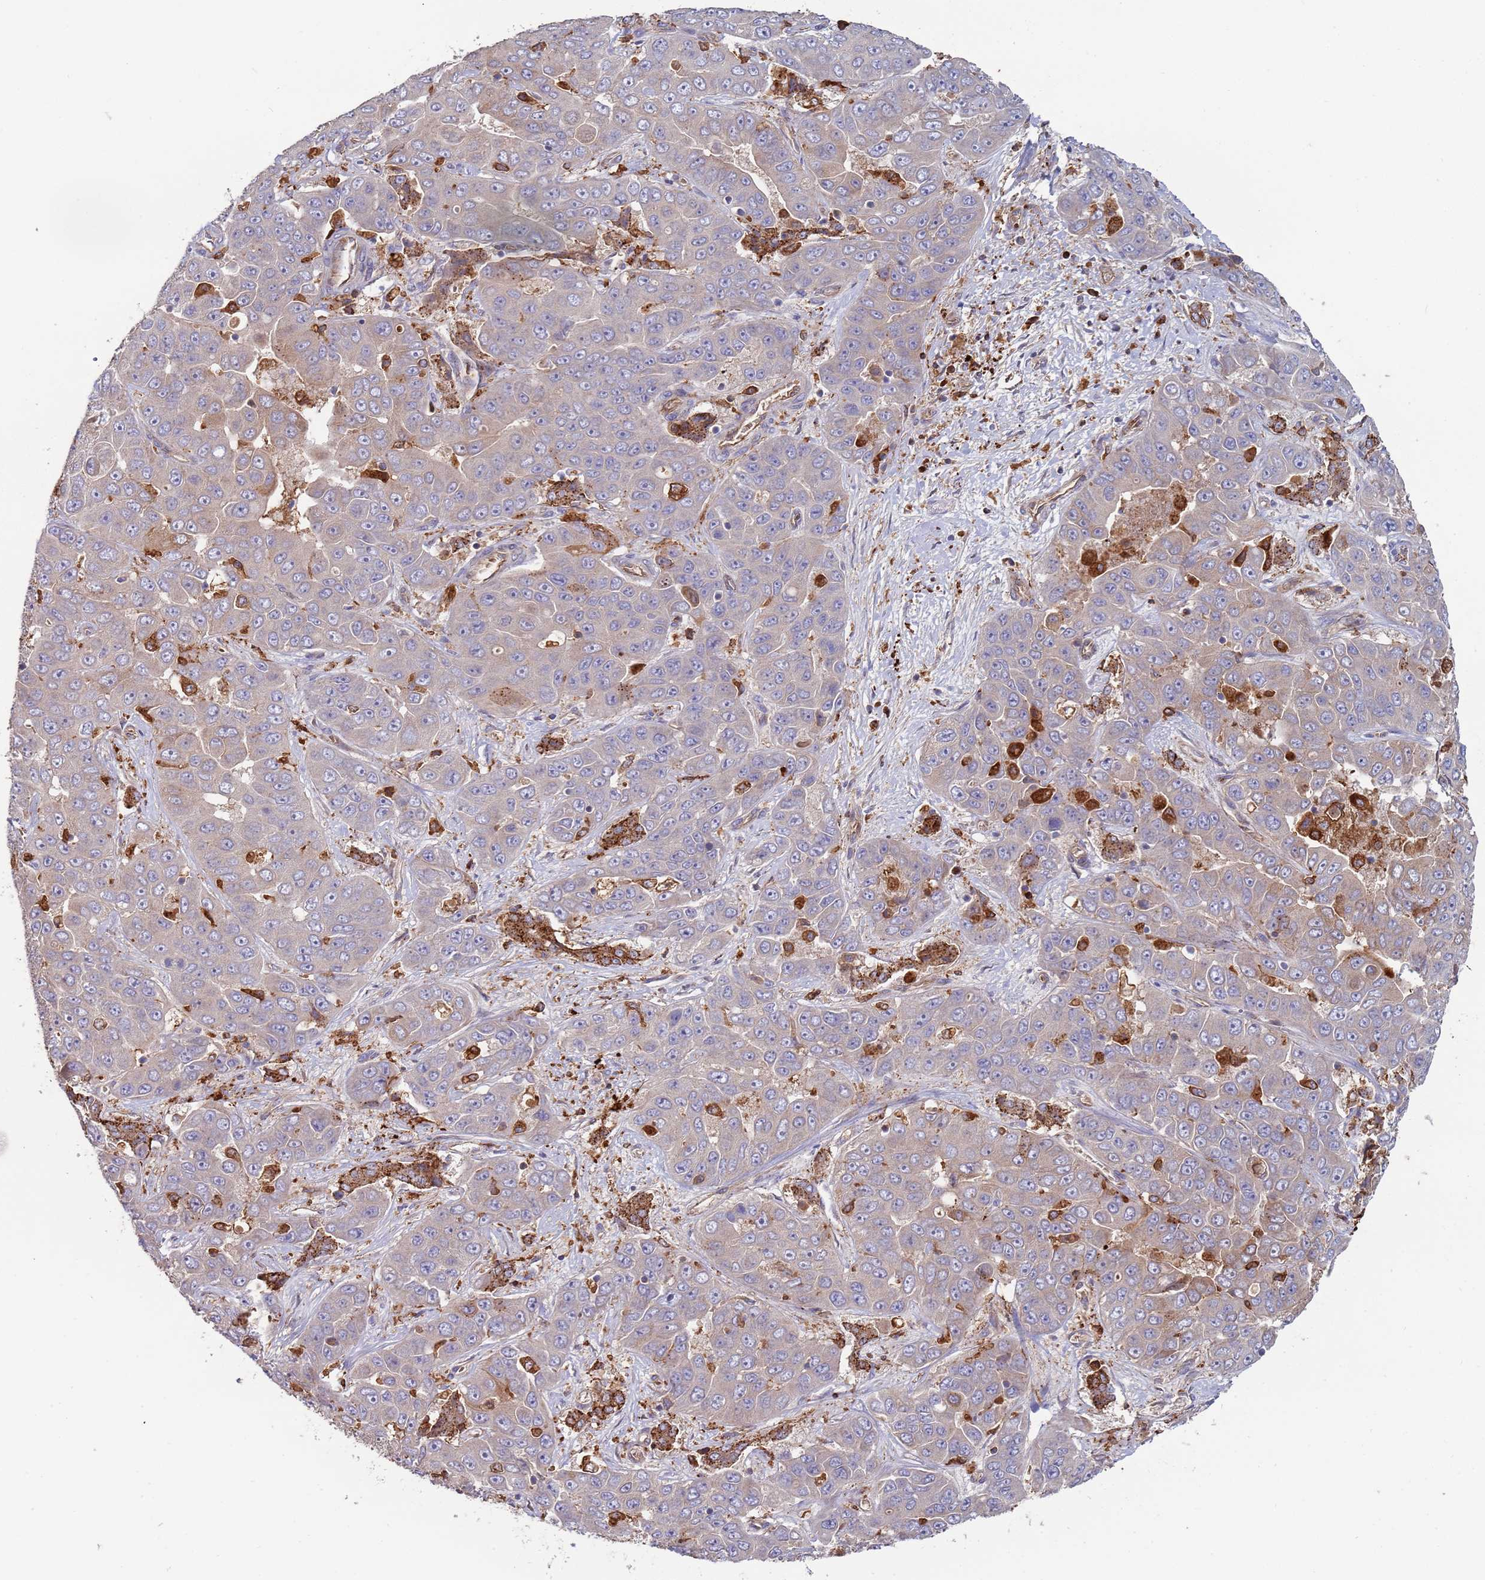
{"staining": {"intensity": "negative", "quantity": "none", "location": "none"}, "tissue": "liver cancer", "cell_type": "Tumor cells", "image_type": "cancer", "snomed": [{"axis": "morphology", "description": "Cholangiocarcinoma"}, {"axis": "topography", "description": "Liver"}], "caption": "Human liver cancer stained for a protein using immunohistochemistry displays no positivity in tumor cells.", "gene": "MALRD1", "patient": {"sex": "female", "age": 52}}